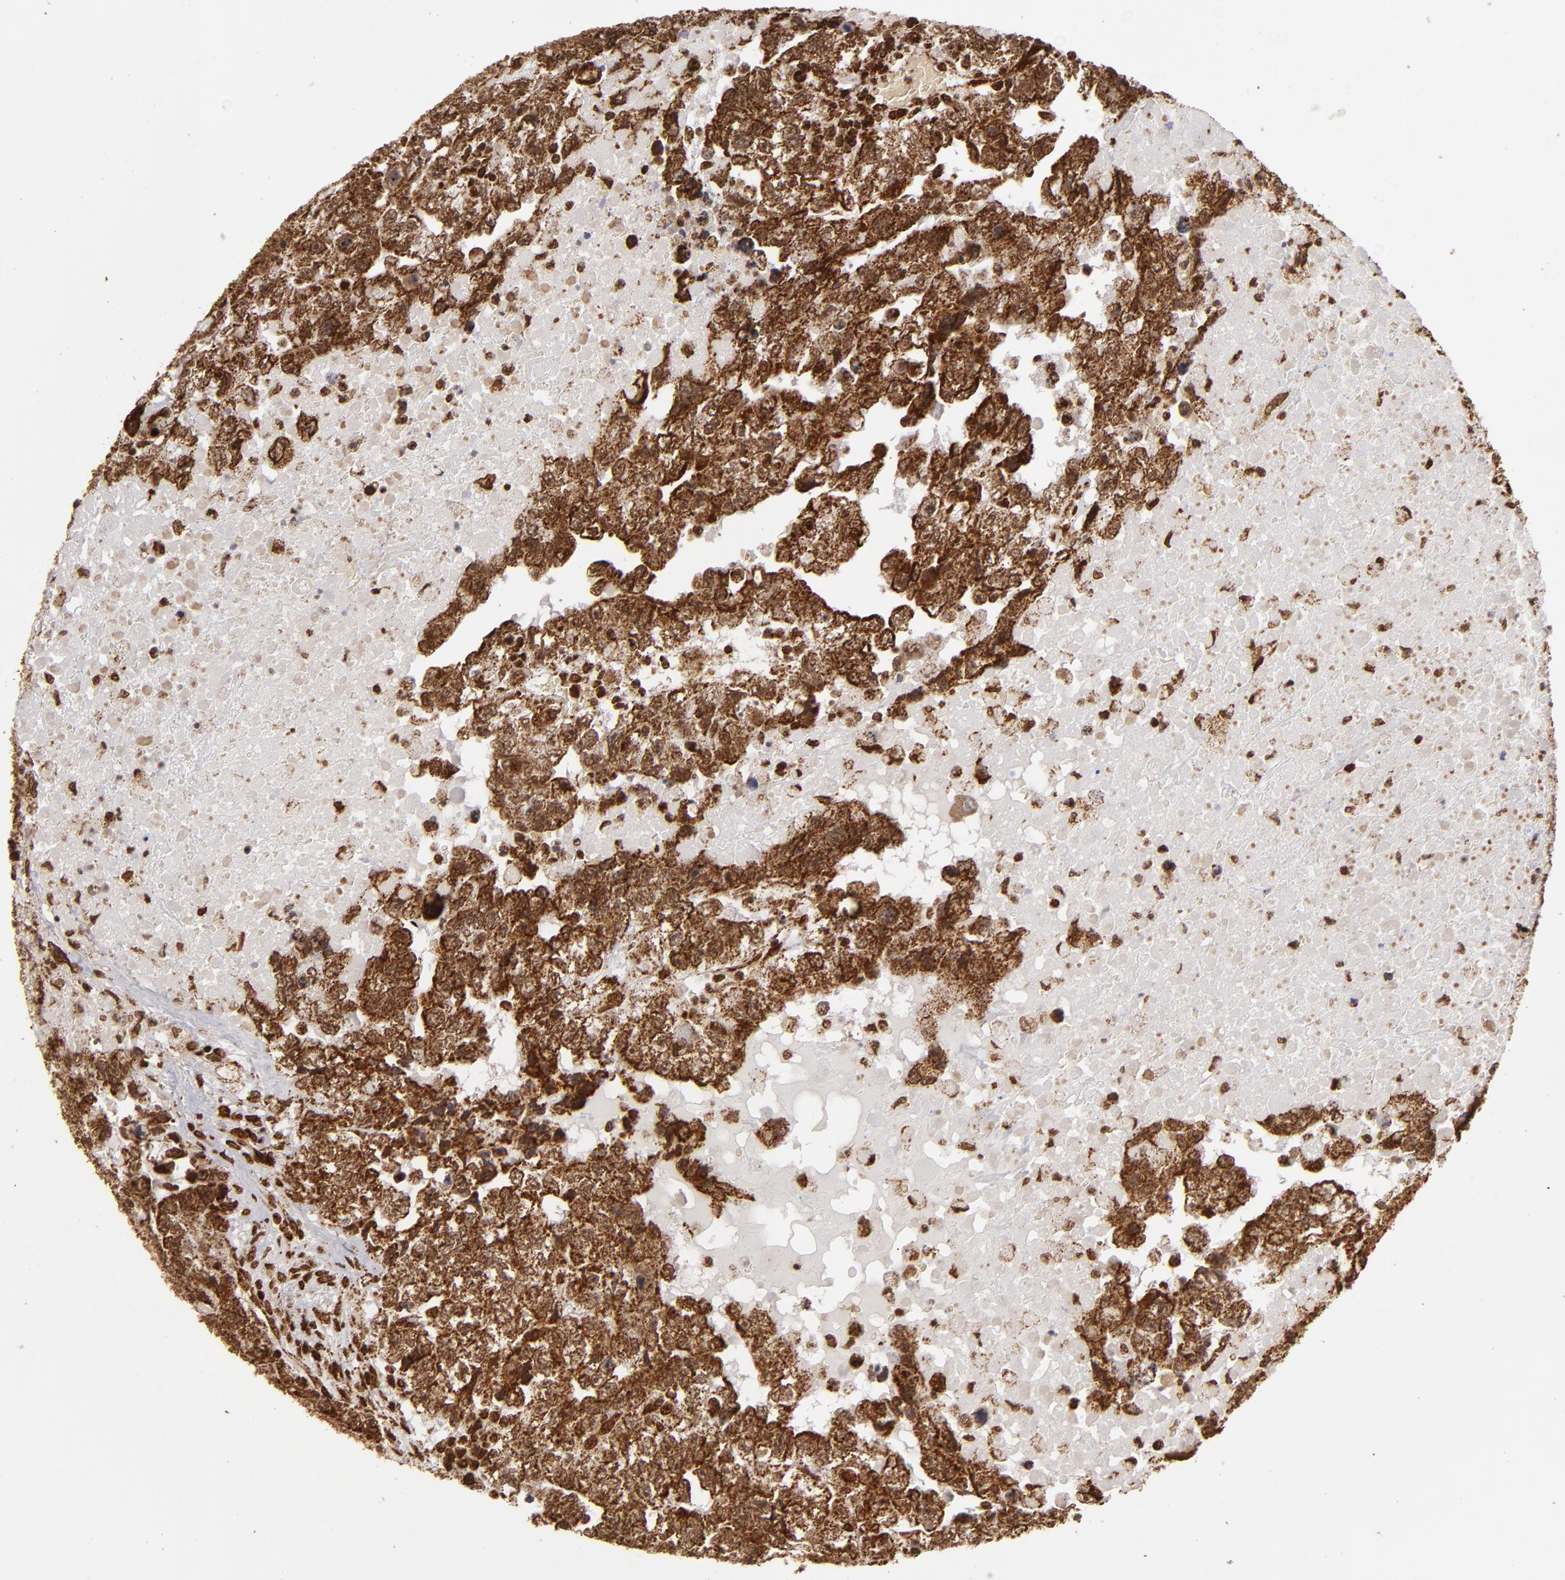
{"staining": {"intensity": "strong", "quantity": ">75%", "location": "cytoplasmic/membranous,nuclear"}, "tissue": "testis cancer", "cell_type": "Tumor cells", "image_type": "cancer", "snomed": [{"axis": "morphology", "description": "Carcinoma, Embryonal, NOS"}, {"axis": "topography", "description": "Testis"}], "caption": "Embryonal carcinoma (testis) stained for a protein (brown) exhibits strong cytoplasmic/membranous and nuclear positive positivity in approximately >75% of tumor cells.", "gene": "CUL3", "patient": {"sex": "male", "age": 36}}